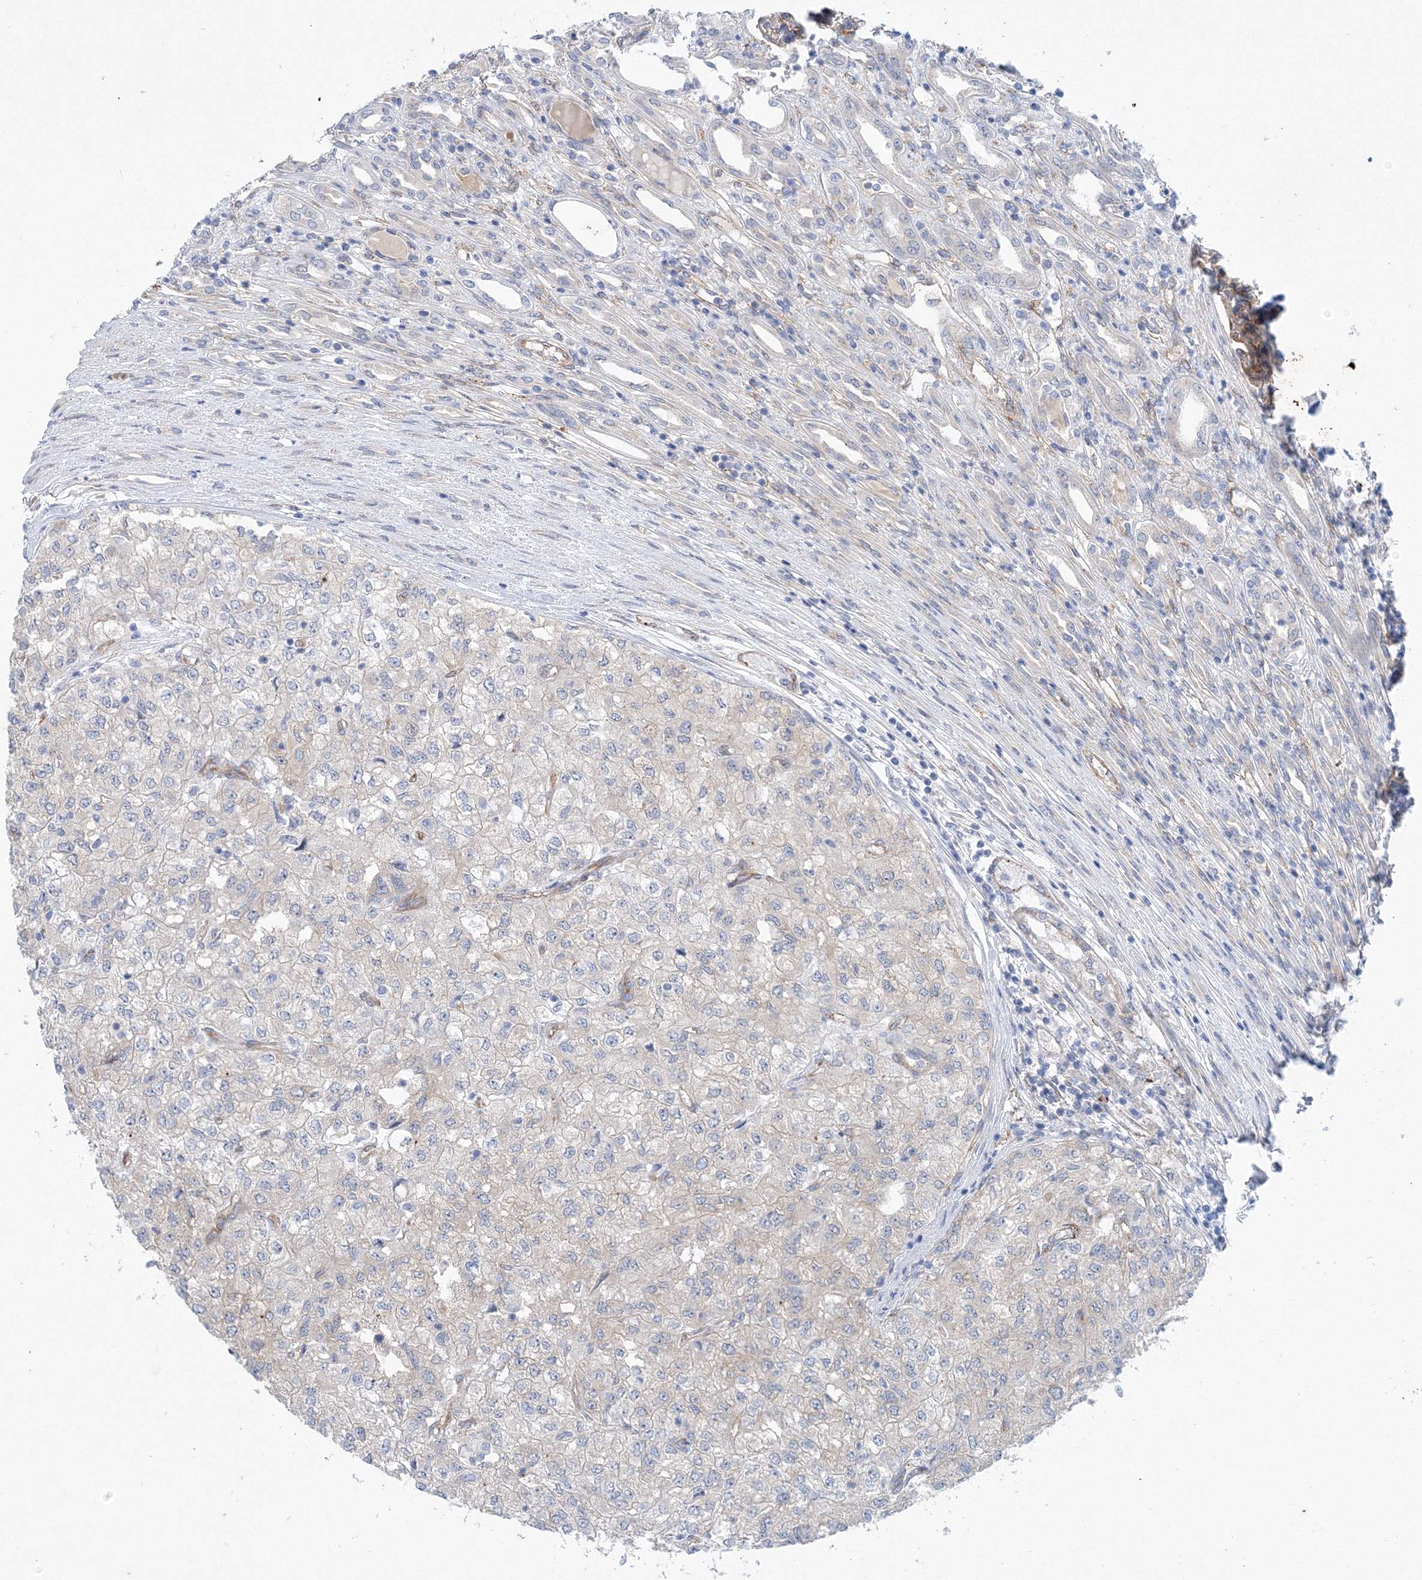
{"staining": {"intensity": "negative", "quantity": "none", "location": "none"}, "tissue": "renal cancer", "cell_type": "Tumor cells", "image_type": "cancer", "snomed": [{"axis": "morphology", "description": "Adenocarcinoma, NOS"}, {"axis": "topography", "description": "Kidney"}], "caption": "A photomicrograph of human renal adenocarcinoma is negative for staining in tumor cells.", "gene": "TANC1", "patient": {"sex": "female", "age": 54}}